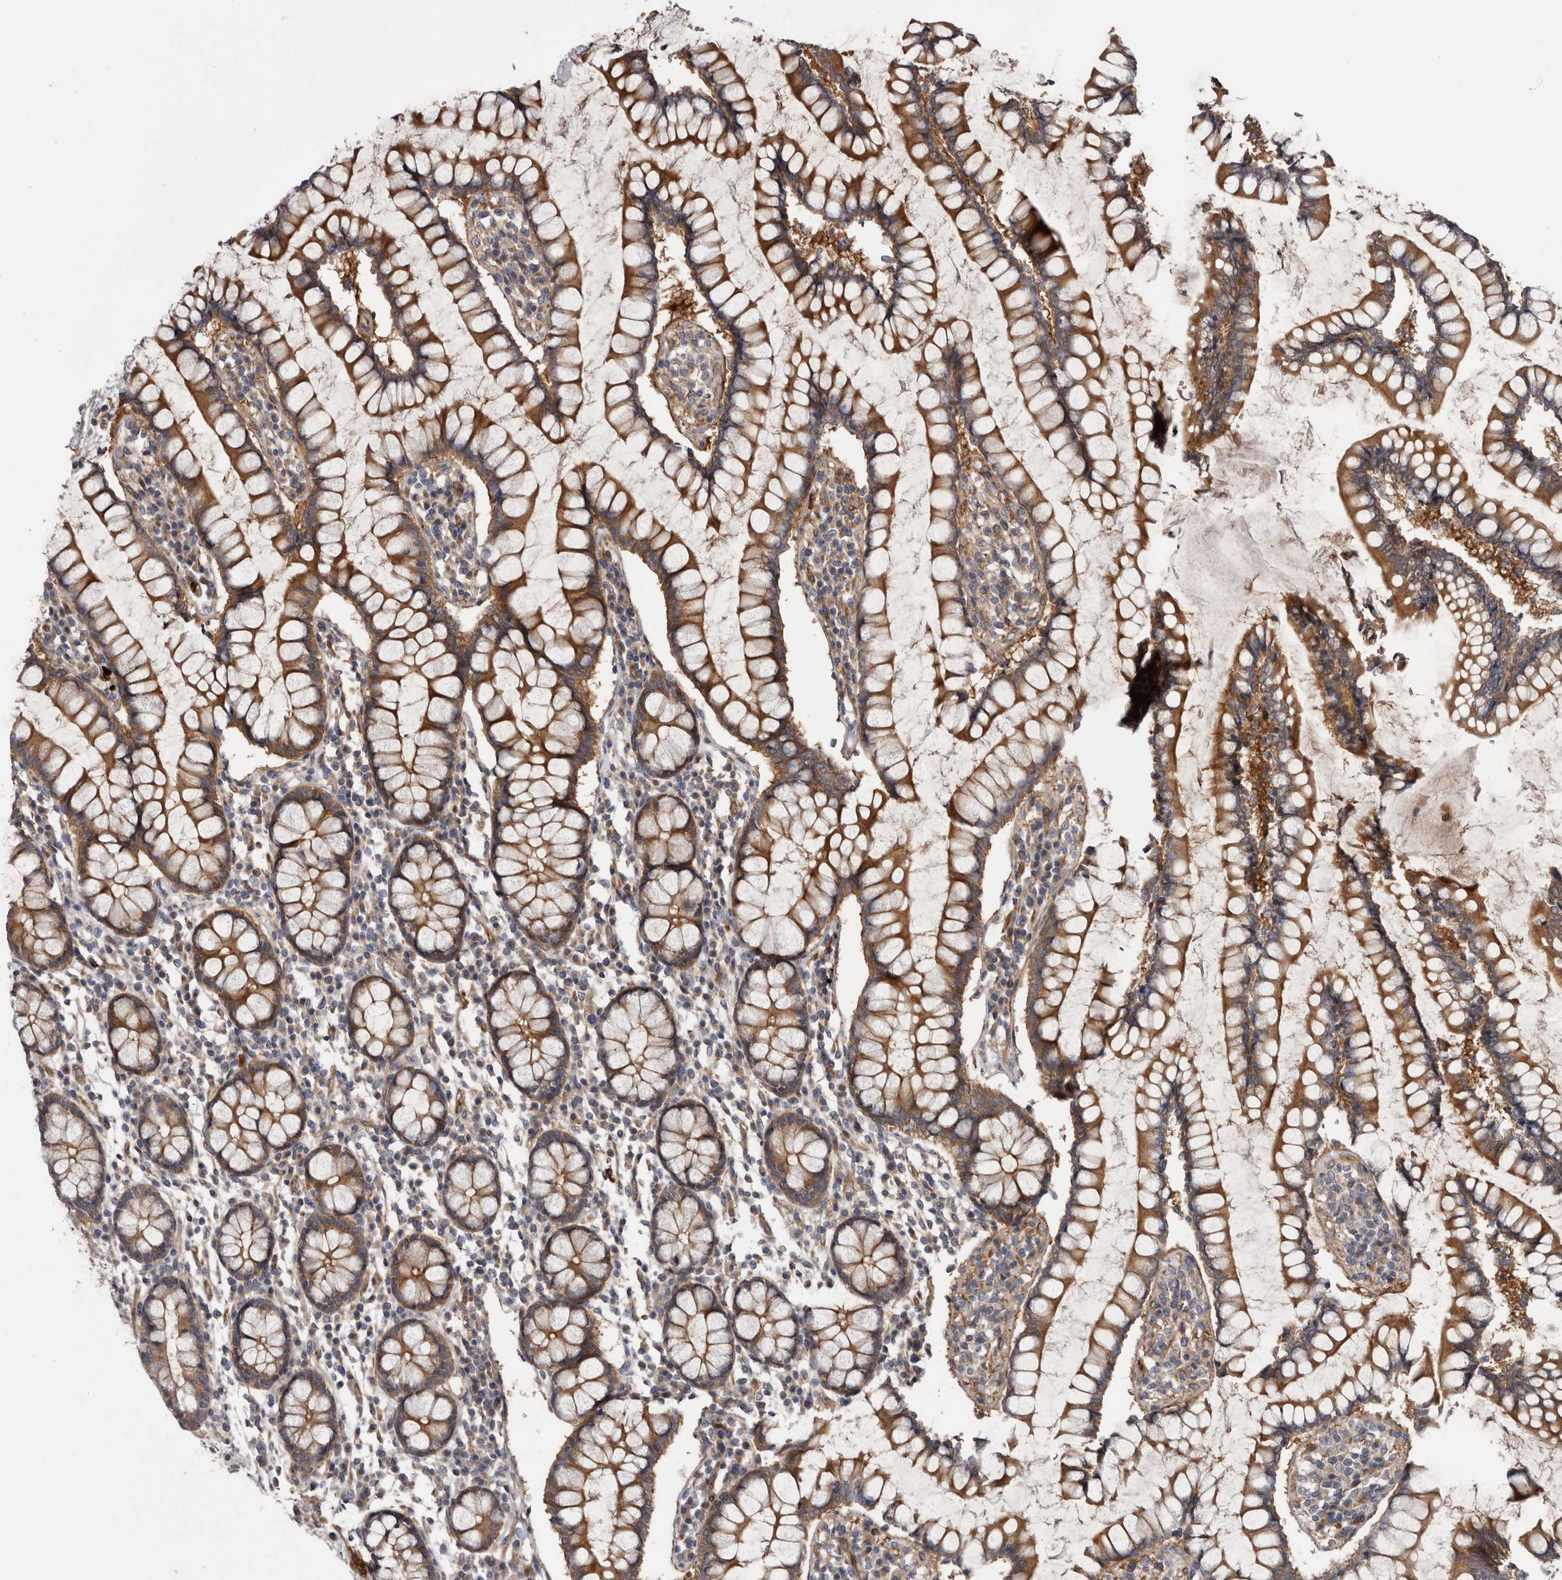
{"staining": {"intensity": "moderate", "quantity": ">75%", "location": "cytoplasmic/membranous"}, "tissue": "colon", "cell_type": "Endothelial cells", "image_type": "normal", "snomed": [{"axis": "morphology", "description": "Normal tissue, NOS"}, {"axis": "topography", "description": "Colon"}], "caption": "Immunohistochemical staining of benign colon shows medium levels of moderate cytoplasmic/membranous positivity in about >75% of endothelial cells.", "gene": "ARHGEF5", "patient": {"sex": "female", "age": 79}}